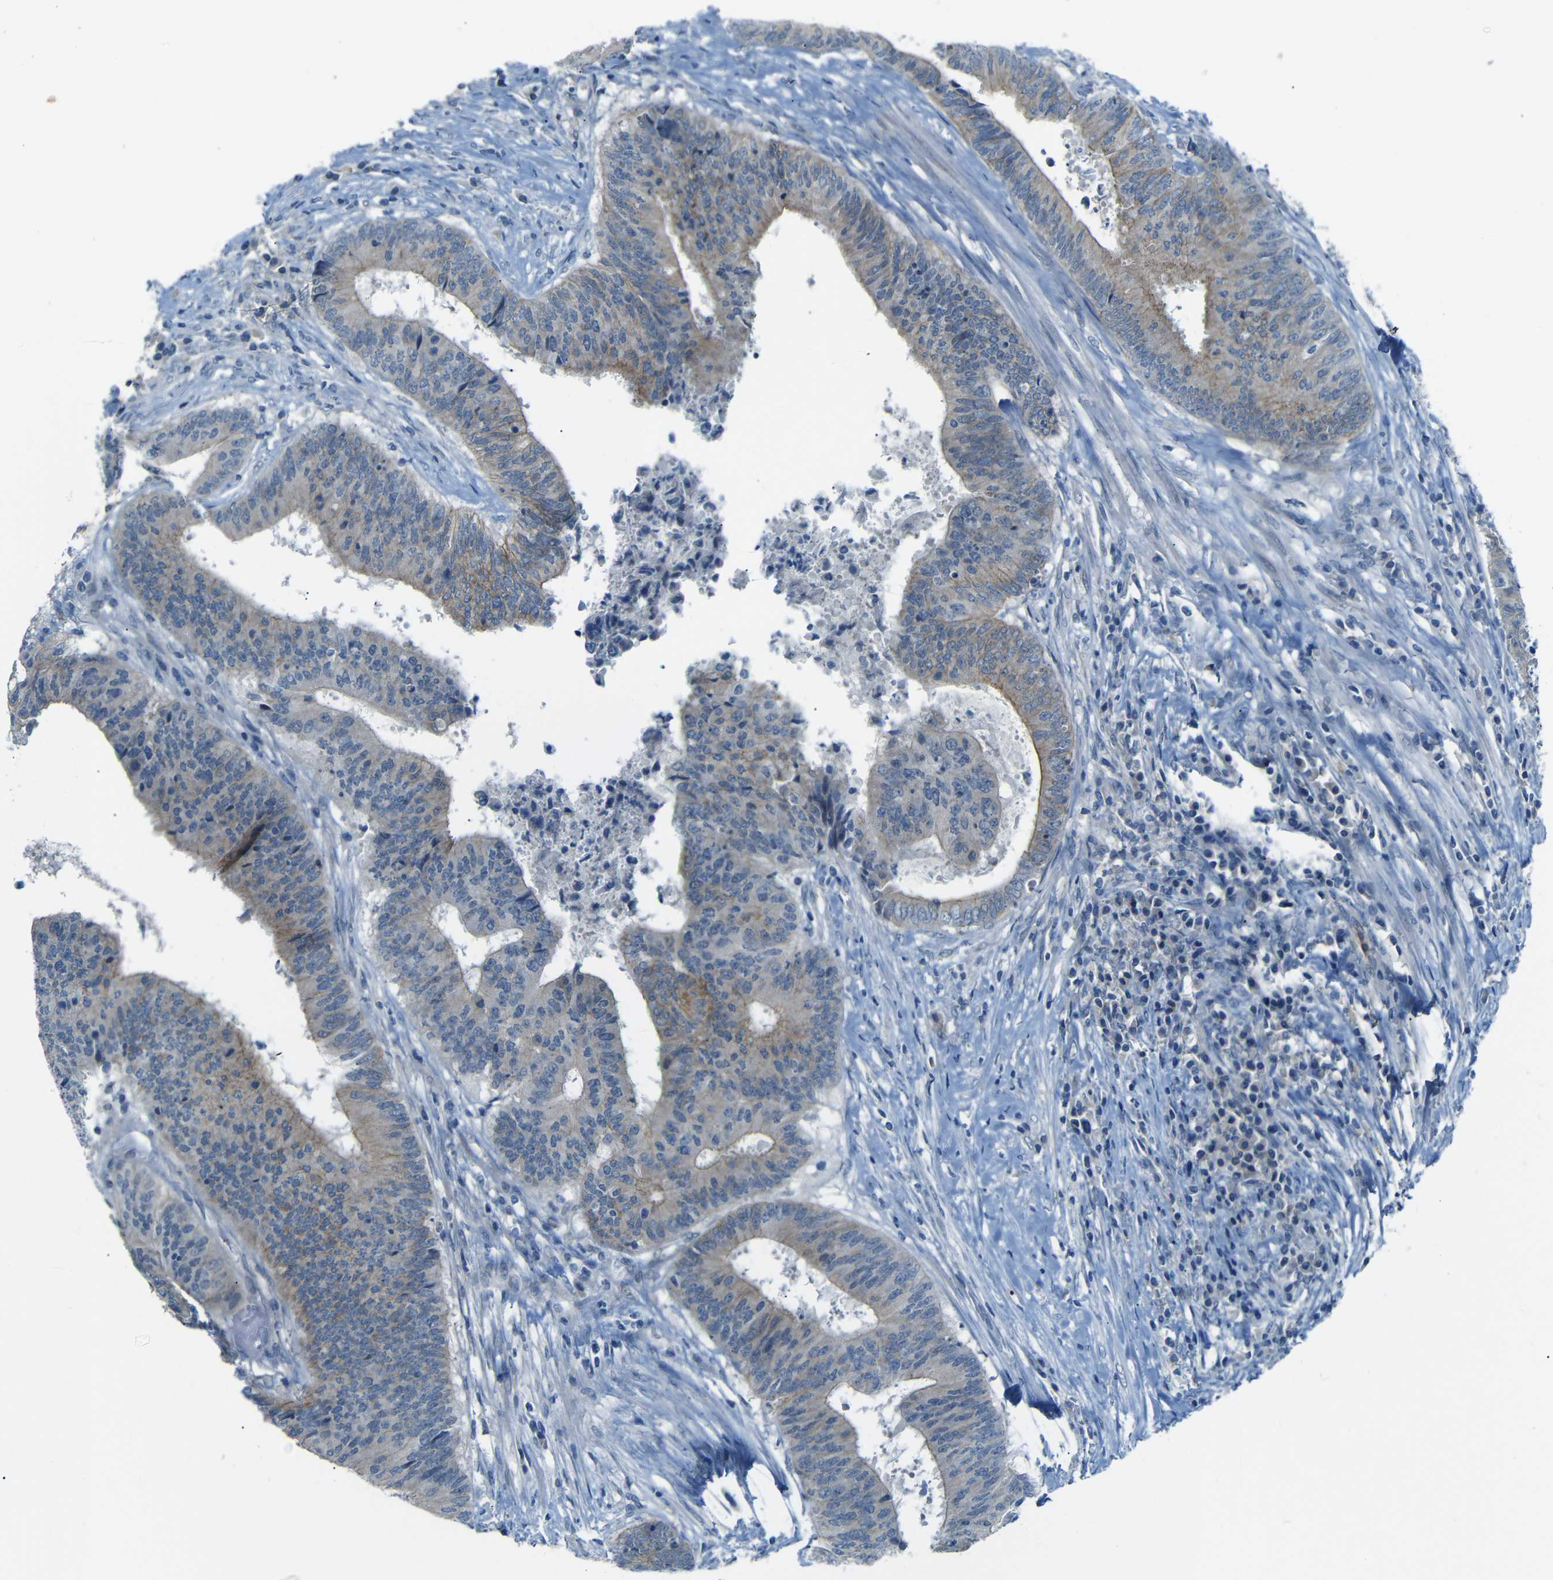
{"staining": {"intensity": "weak", "quantity": "25%-75%", "location": "cytoplasmic/membranous"}, "tissue": "colorectal cancer", "cell_type": "Tumor cells", "image_type": "cancer", "snomed": [{"axis": "morphology", "description": "Adenocarcinoma, NOS"}, {"axis": "topography", "description": "Rectum"}], "caption": "Protein analysis of adenocarcinoma (colorectal) tissue reveals weak cytoplasmic/membranous positivity in about 25%-75% of tumor cells.", "gene": "ANK3", "patient": {"sex": "male", "age": 72}}